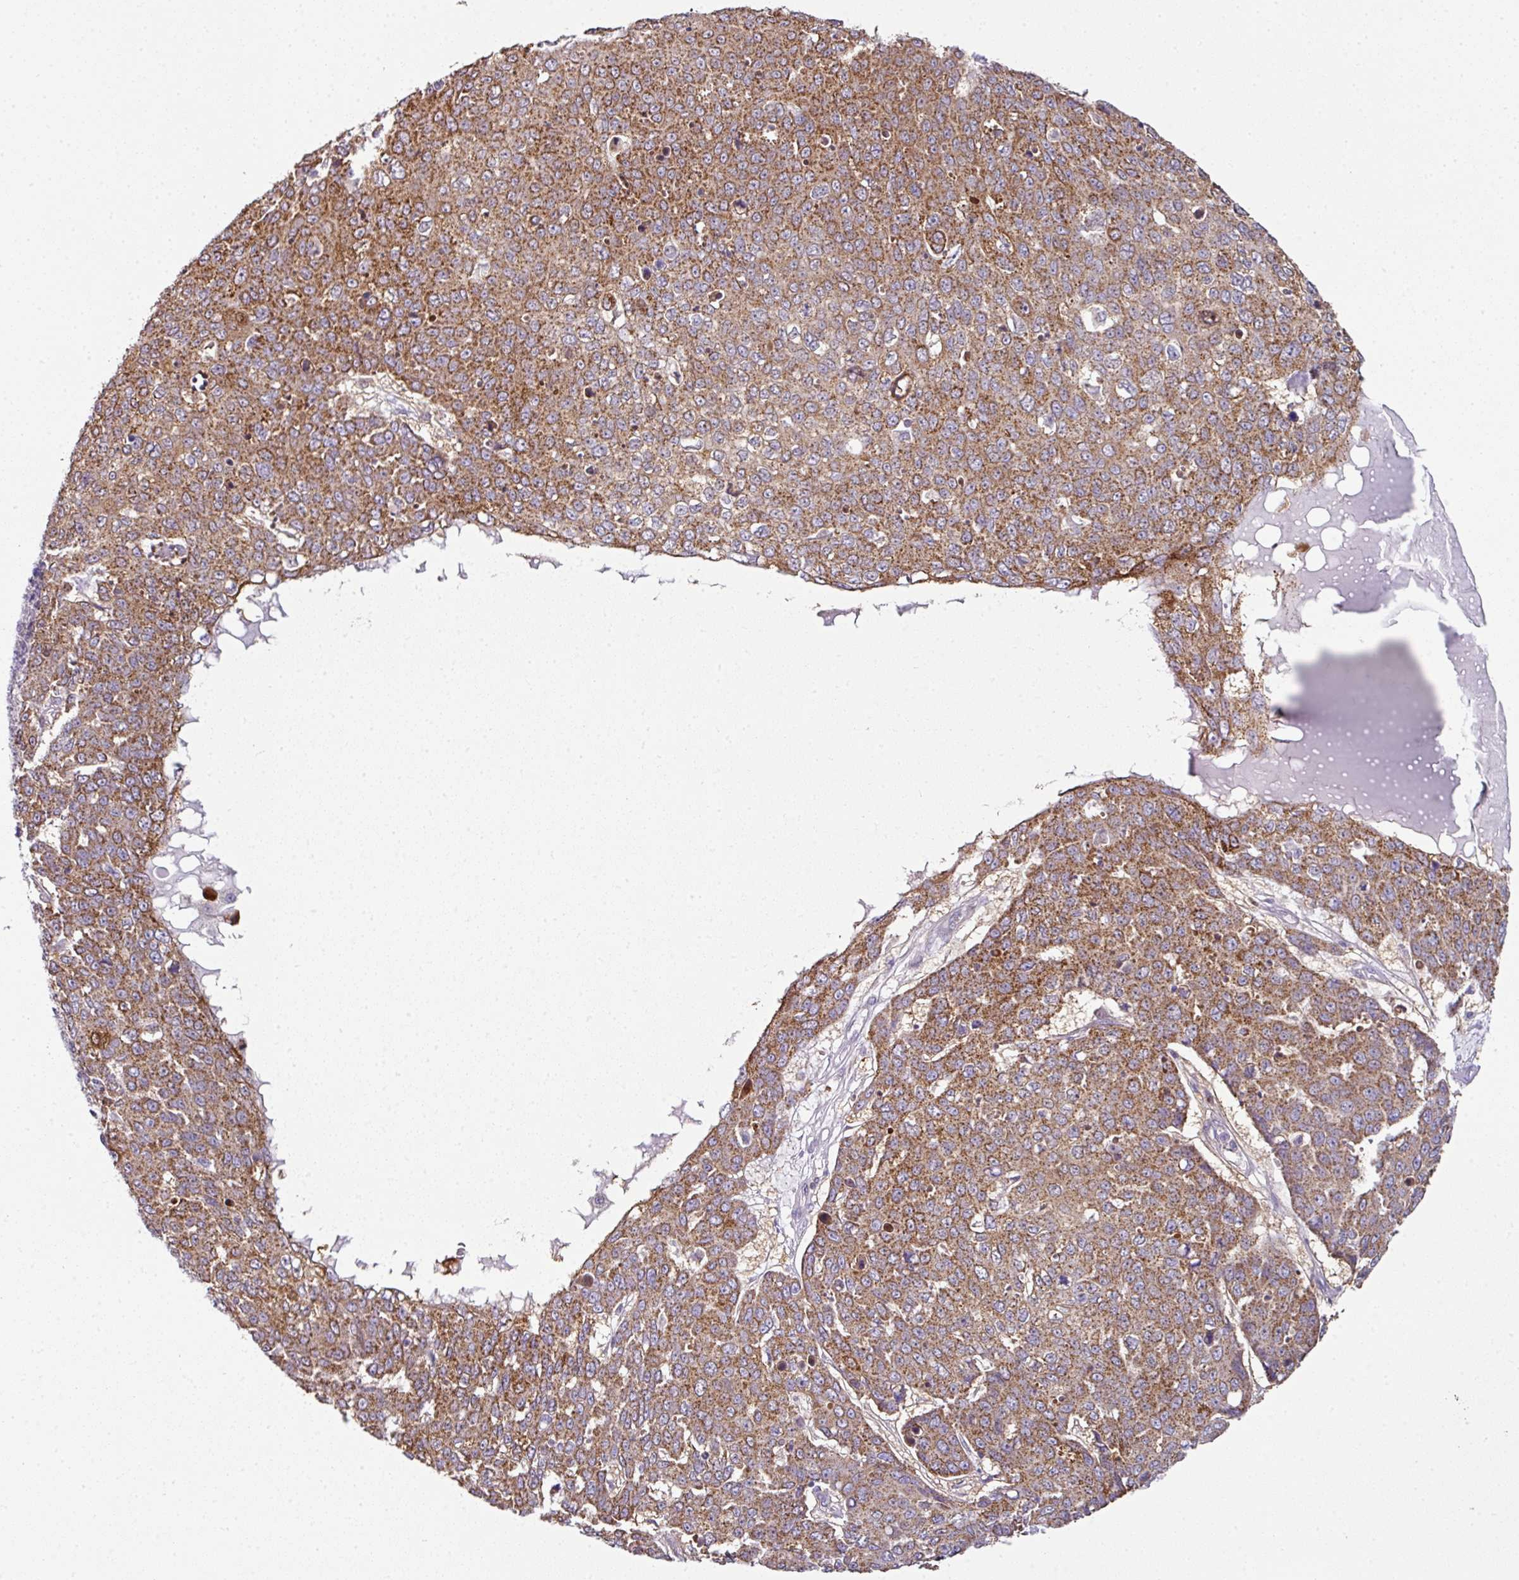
{"staining": {"intensity": "moderate", "quantity": ">75%", "location": "cytoplasmic/membranous"}, "tissue": "skin cancer", "cell_type": "Tumor cells", "image_type": "cancer", "snomed": [{"axis": "morphology", "description": "Squamous cell carcinoma, NOS"}, {"axis": "topography", "description": "Skin"}], "caption": "Immunohistochemistry micrograph of squamous cell carcinoma (skin) stained for a protein (brown), which exhibits medium levels of moderate cytoplasmic/membranous expression in about >75% of tumor cells.", "gene": "ANKRD18A", "patient": {"sex": "male", "age": 71}}